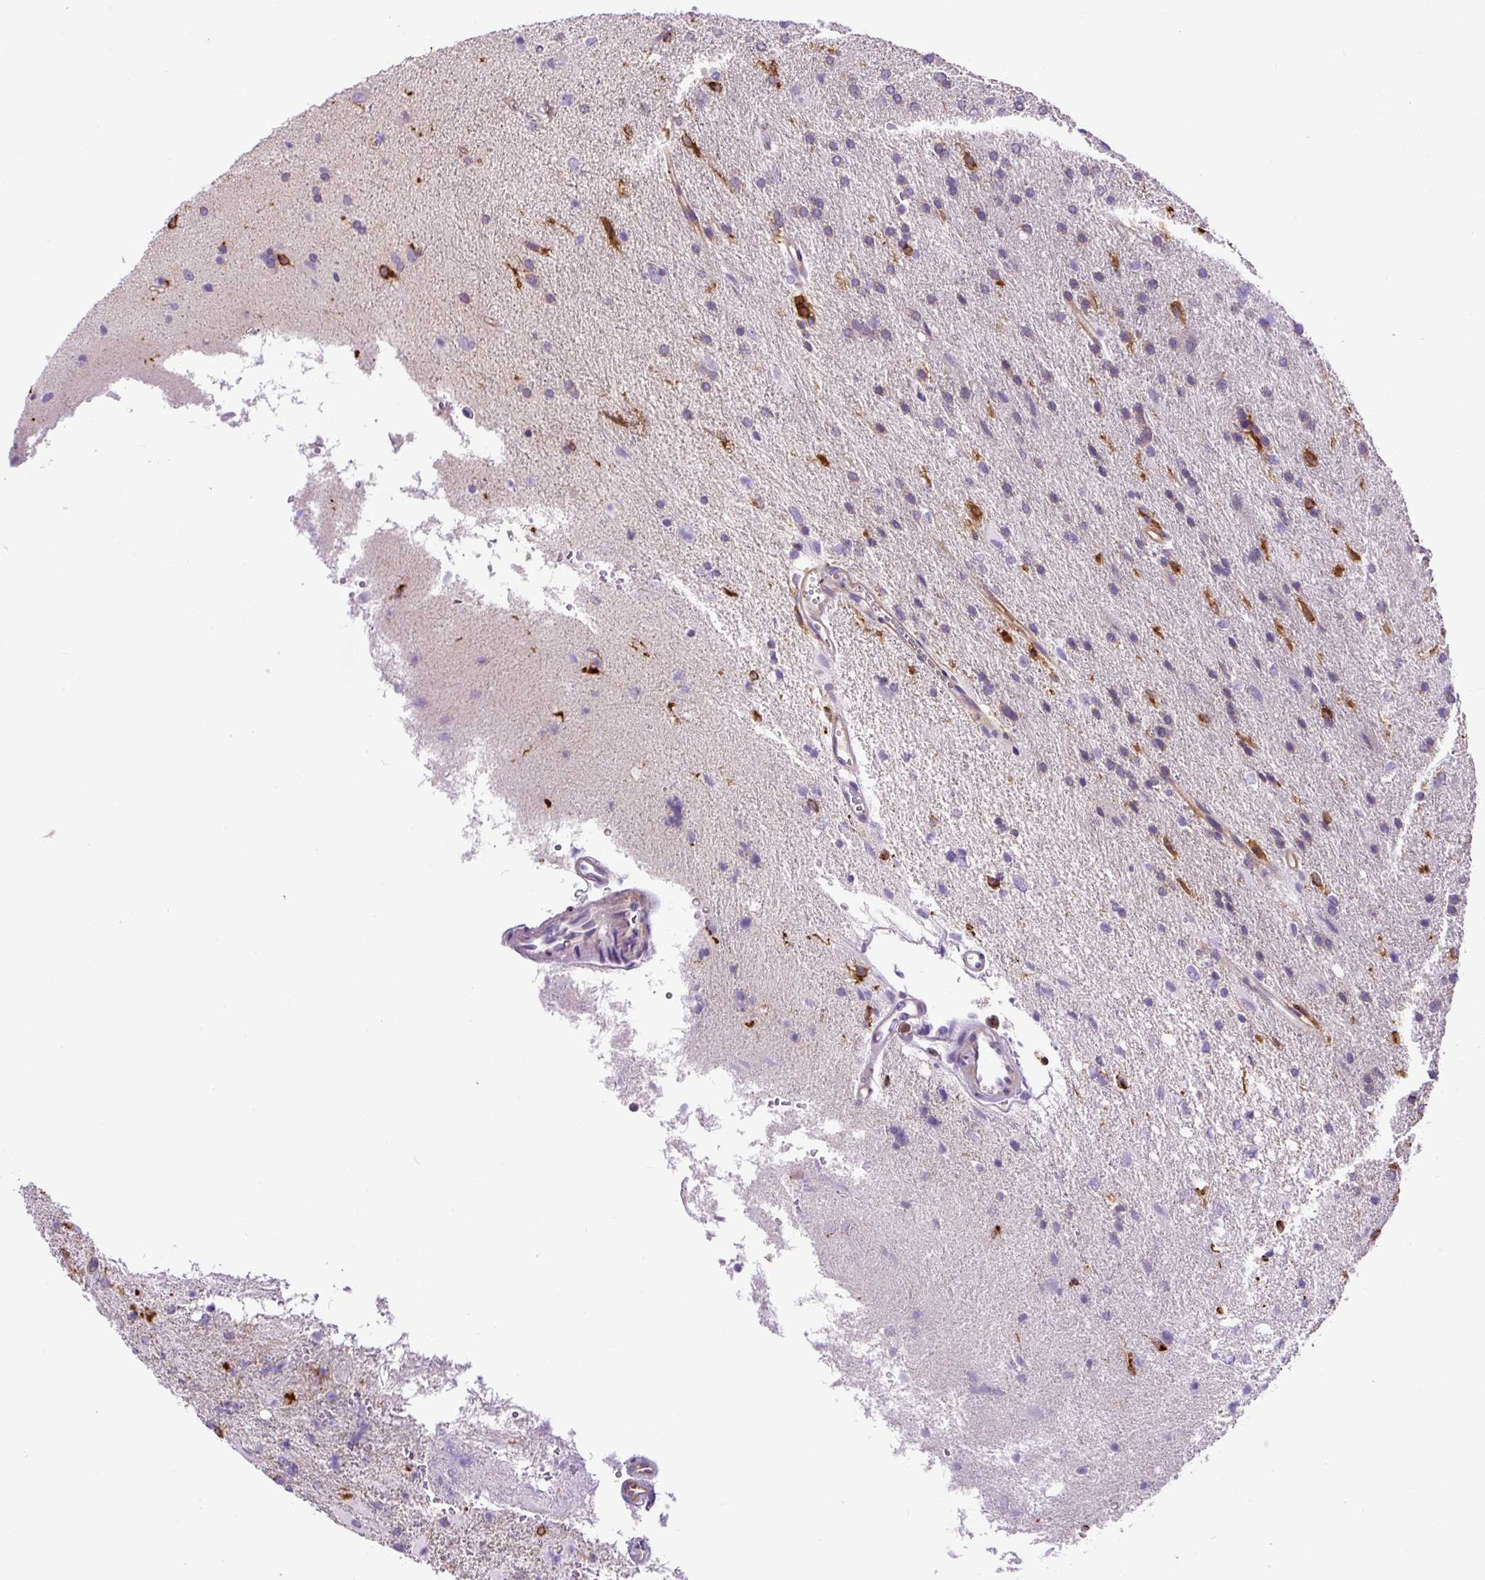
{"staining": {"intensity": "negative", "quantity": "none", "location": "none"}, "tissue": "glioma", "cell_type": "Tumor cells", "image_type": "cancer", "snomed": [{"axis": "morphology", "description": "Glioma, malignant, High grade"}, {"axis": "topography", "description": "Brain"}], "caption": "High power microscopy image of an IHC micrograph of glioma, revealing no significant positivity in tumor cells.", "gene": "MAP1S", "patient": {"sex": "male", "age": 56}}